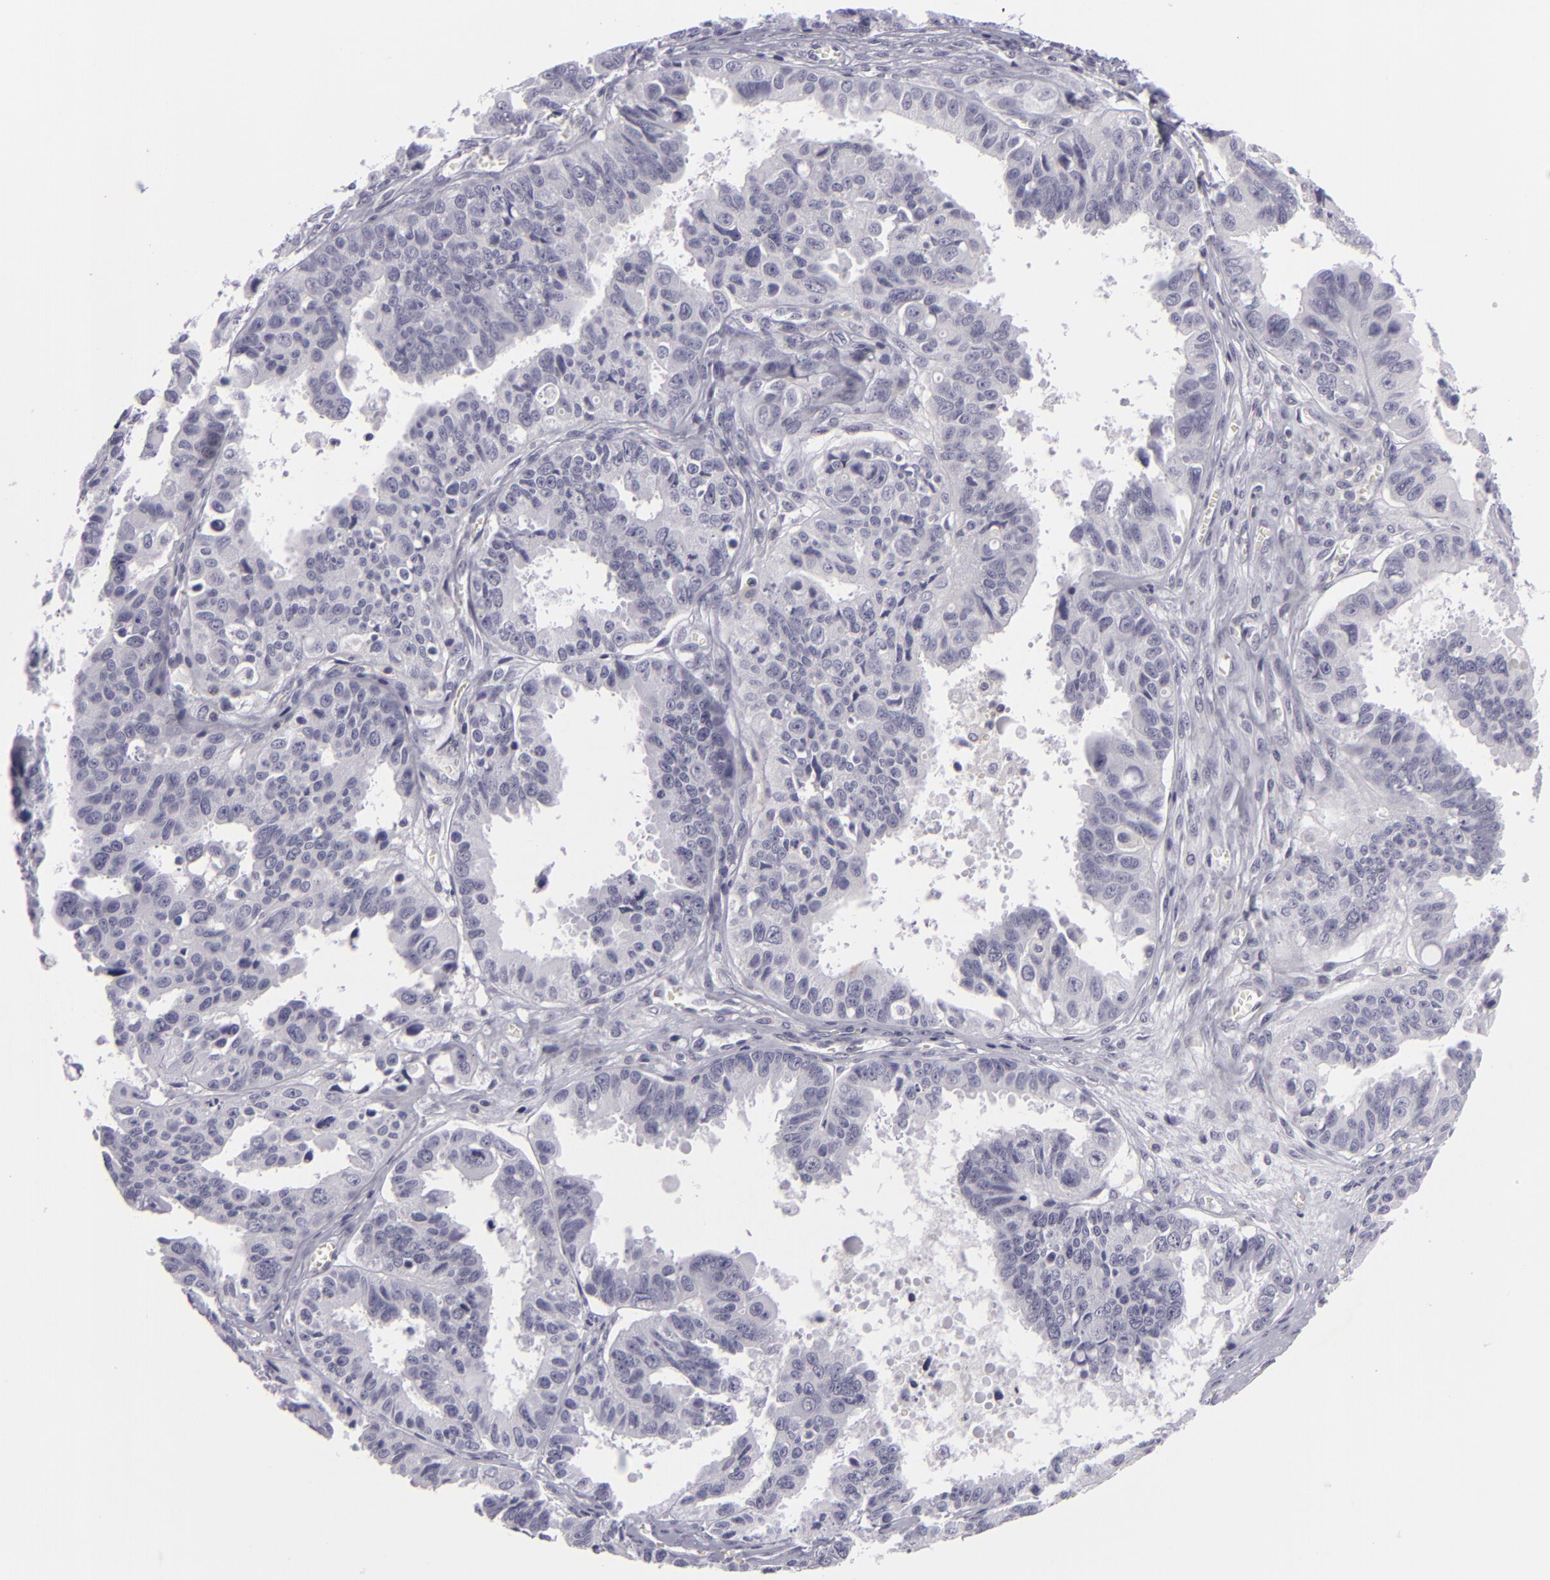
{"staining": {"intensity": "negative", "quantity": "none", "location": "none"}, "tissue": "ovarian cancer", "cell_type": "Tumor cells", "image_type": "cancer", "snomed": [{"axis": "morphology", "description": "Carcinoma, endometroid"}, {"axis": "topography", "description": "Ovary"}], "caption": "Human endometroid carcinoma (ovarian) stained for a protein using immunohistochemistry (IHC) shows no expression in tumor cells.", "gene": "KCNAB2", "patient": {"sex": "female", "age": 85}}